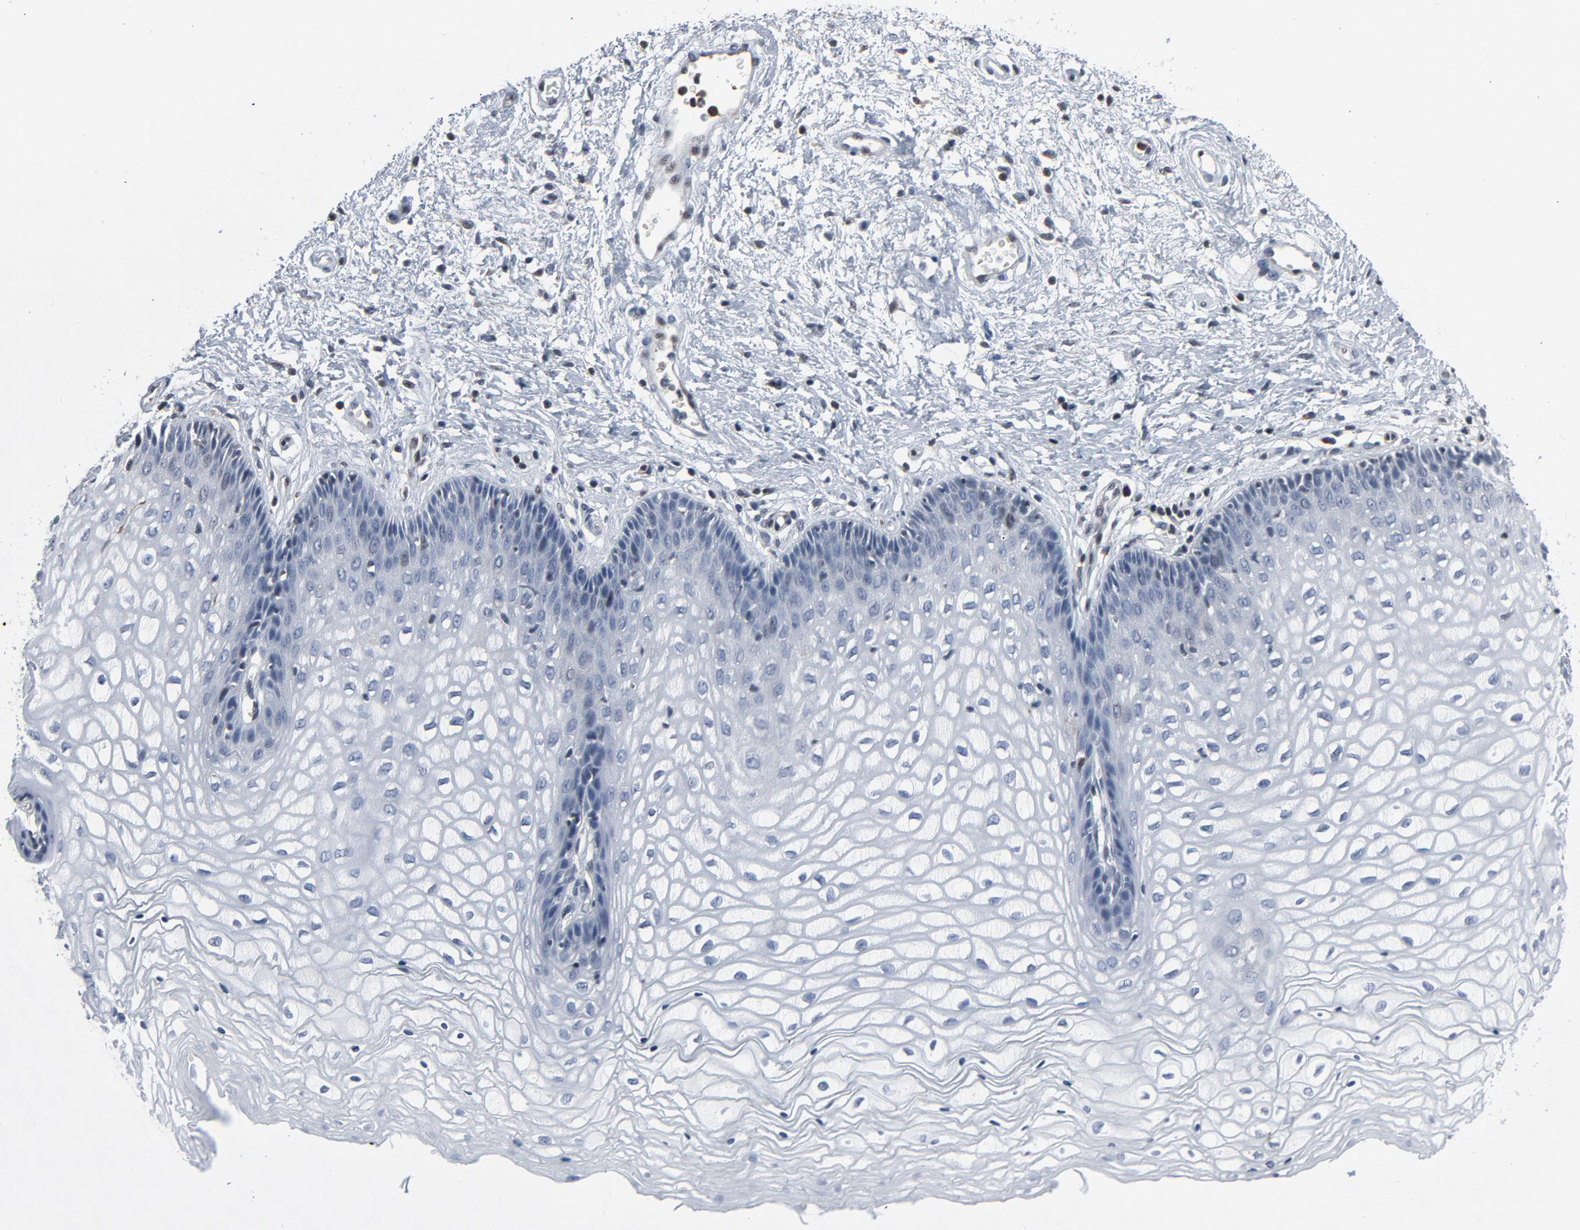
{"staining": {"intensity": "negative", "quantity": "none", "location": "none"}, "tissue": "vagina", "cell_type": "Squamous epithelial cells", "image_type": "normal", "snomed": [{"axis": "morphology", "description": "Normal tissue, NOS"}, {"axis": "topography", "description": "Vagina"}], "caption": "Immunohistochemistry (IHC) of unremarkable human vagina exhibits no staining in squamous epithelial cells. Brightfield microscopy of immunohistochemistry stained with DAB (3,3'-diaminobenzidine) (brown) and hematoxylin (blue), captured at high magnification.", "gene": "STAT5A", "patient": {"sex": "female", "age": 34}}